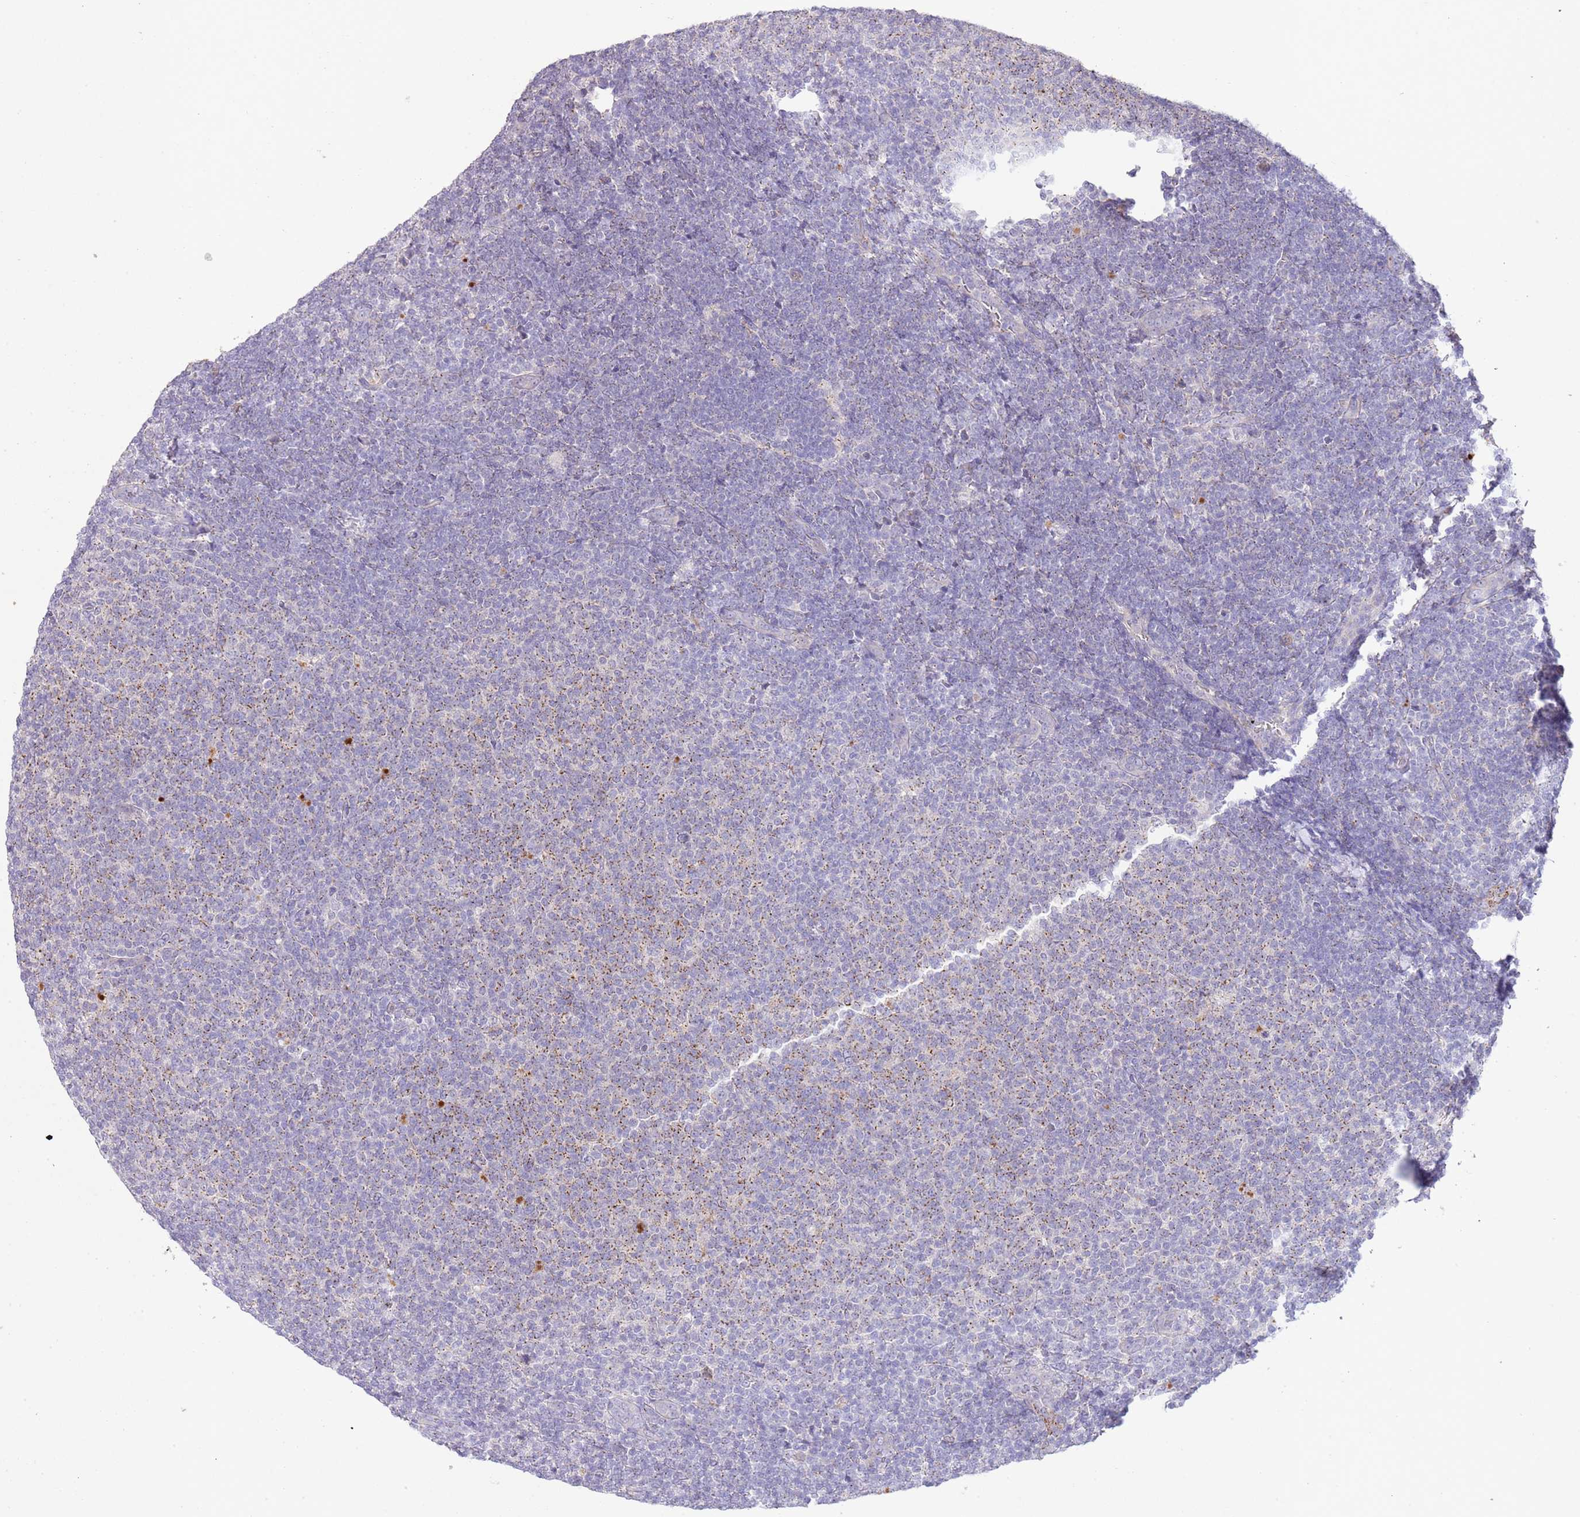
{"staining": {"intensity": "weak", "quantity": "<25%", "location": "cytoplasmic/membranous"}, "tissue": "lymphoma", "cell_type": "Tumor cells", "image_type": "cancer", "snomed": [{"axis": "morphology", "description": "Malignant lymphoma, non-Hodgkin's type, Low grade"}, {"axis": "topography", "description": "Lymph node"}], "caption": "IHC of human lymphoma displays no positivity in tumor cells.", "gene": "ABHD17A", "patient": {"sex": "male", "age": 66}}